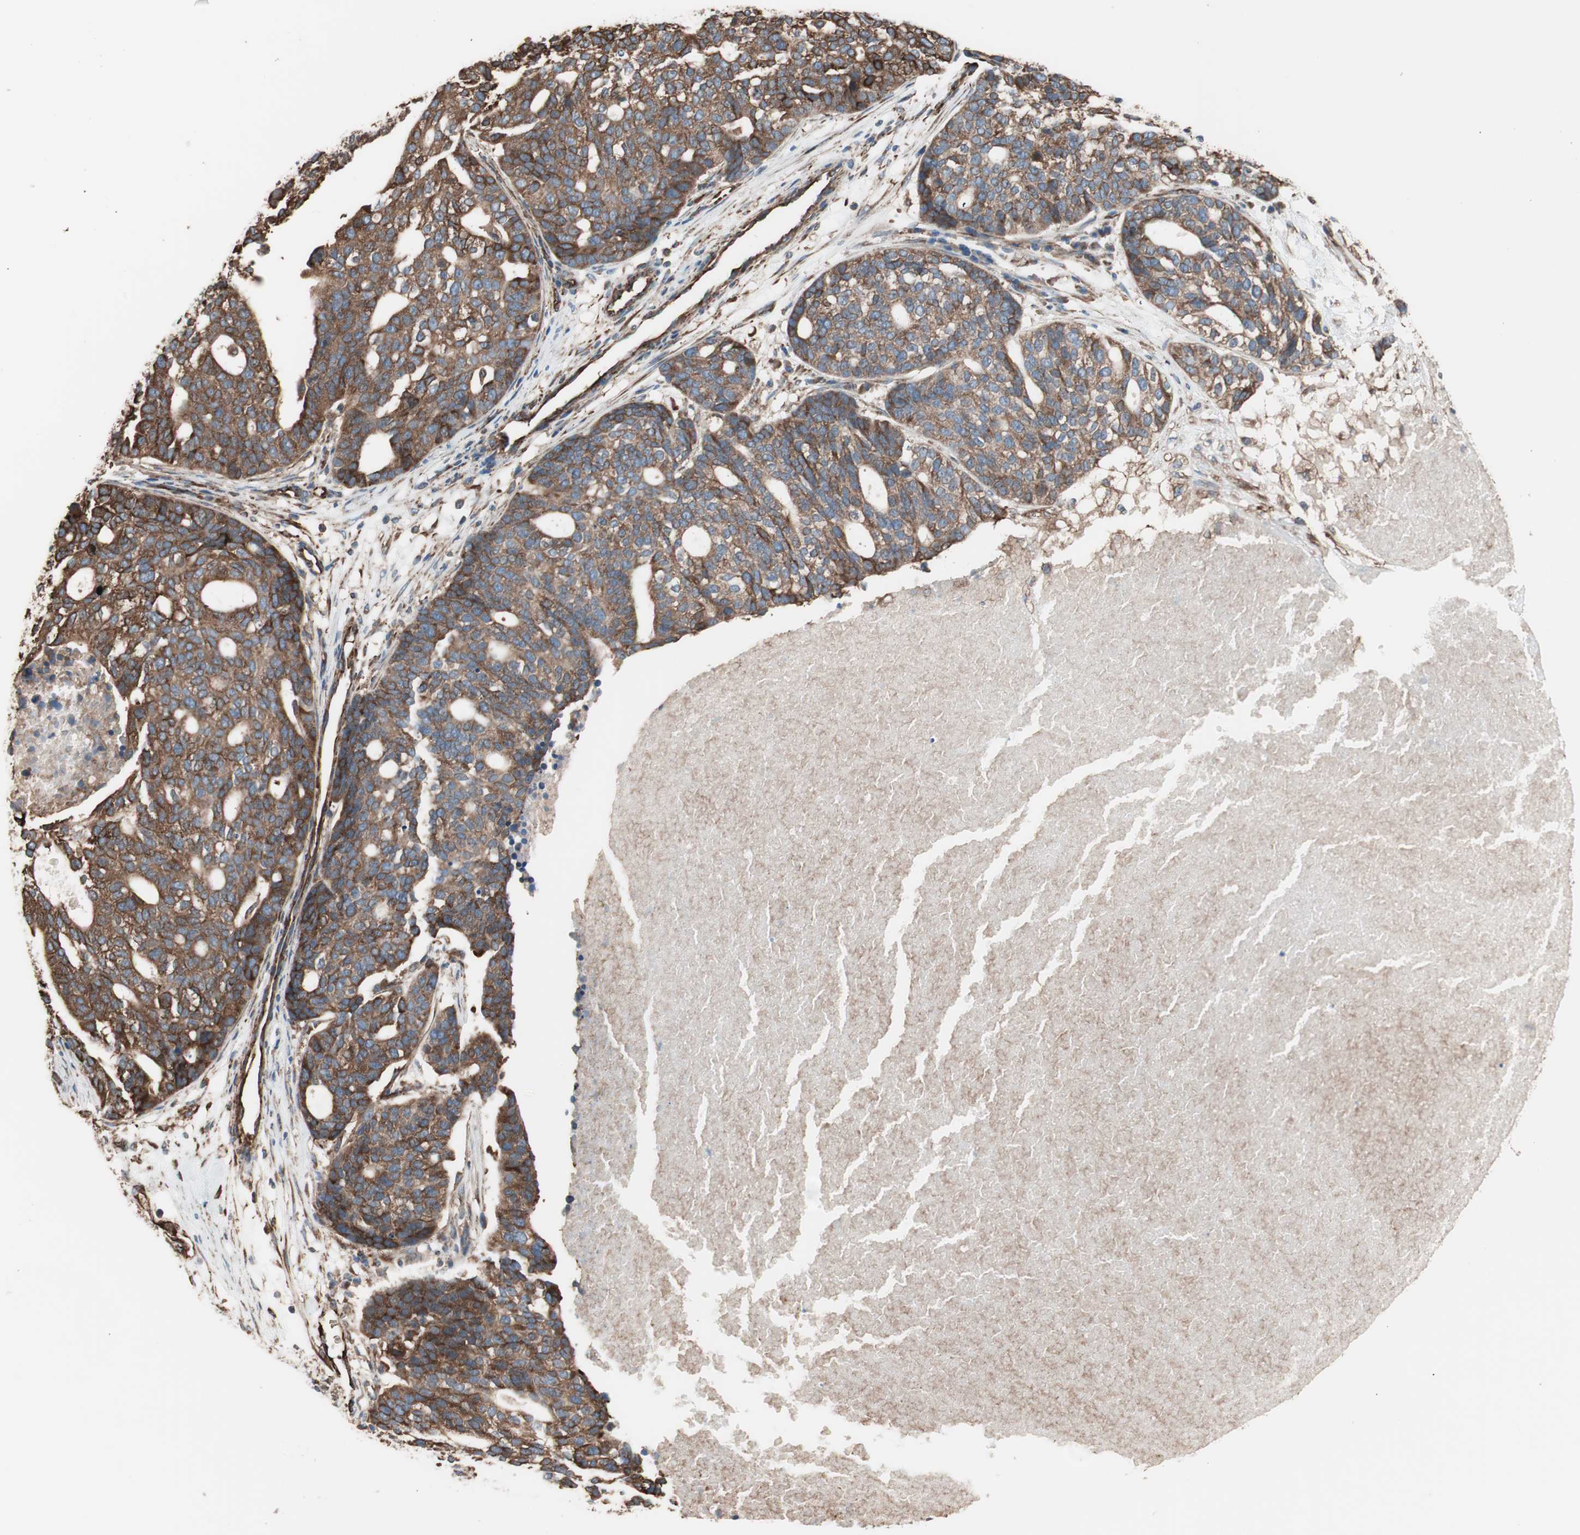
{"staining": {"intensity": "strong", "quantity": ">75%", "location": "cytoplasmic/membranous"}, "tissue": "ovarian cancer", "cell_type": "Tumor cells", "image_type": "cancer", "snomed": [{"axis": "morphology", "description": "Cystadenocarcinoma, serous, NOS"}, {"axis": "topography", "description": "Ovary"}], "caption": "Human serous cystadenocarcinoma (ovarian) stained with a protein marker exhibits strong staining in tumor cells.", "gene": "GPSM2", "patient": {"sex": "female", "age": 59}}